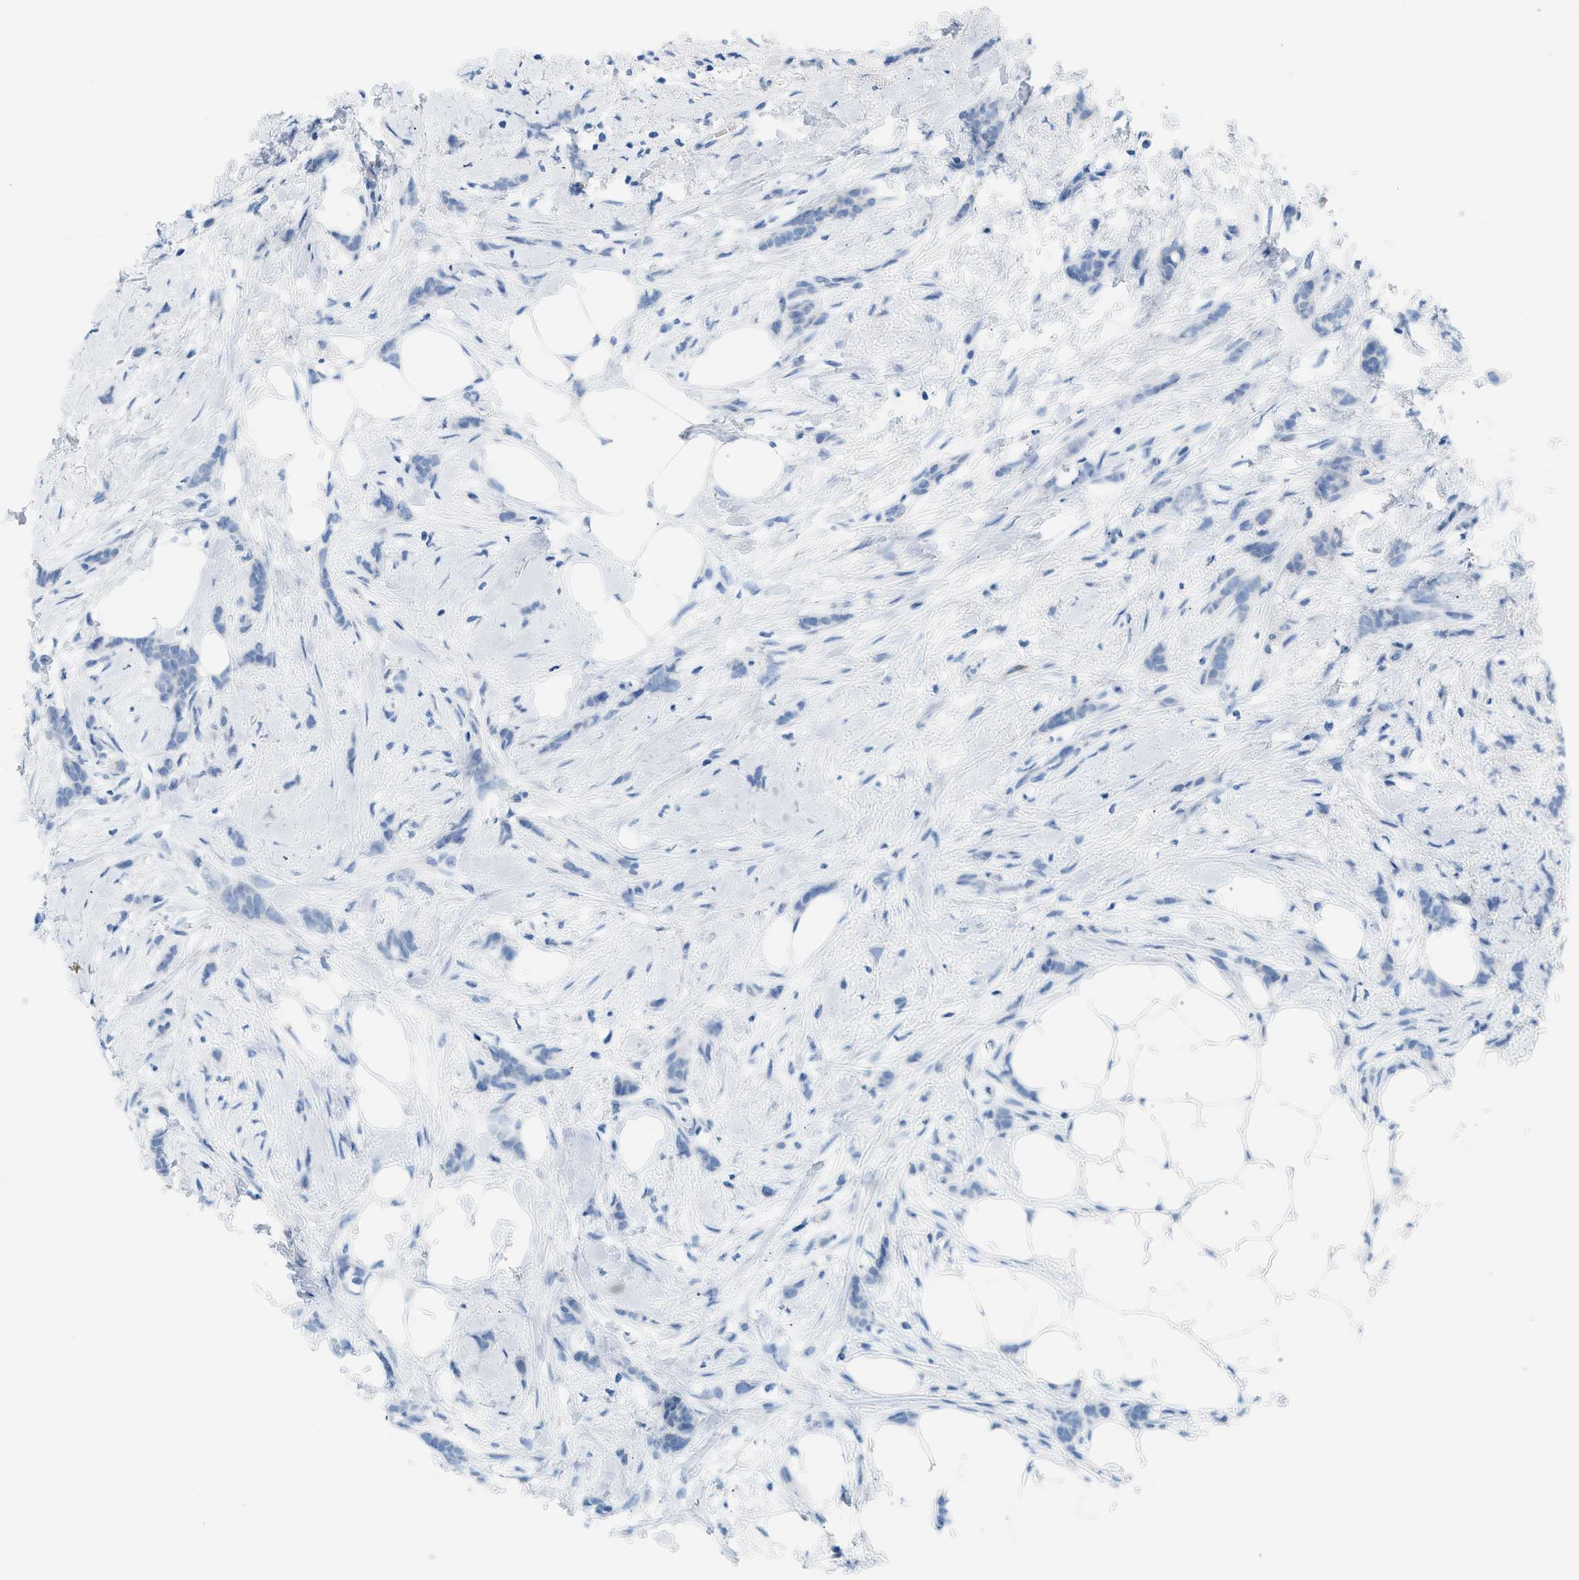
{"staining": {"intensity": "negative", "quantity": "none", "location": "none"}, "tissue": "breast cancer", "cell_type": "Tumor cells", "image_type": "cancer", "snomed": [{"axis": "morphology", "description": "Lobular carcinoma, in situ"}, {"axis": "morphology", "description": "Lobular carcinoma"}, {"axis": "topography", "description": "Breast"}], "caption": "Immunohistochemical staining of lobular carcinoma in situ (breast) displays no significant positivity in tumor cells. Nuclei are stained in blue.", "gene": "NDUFS8", "patient": {"sex": "female", "age": 41}}